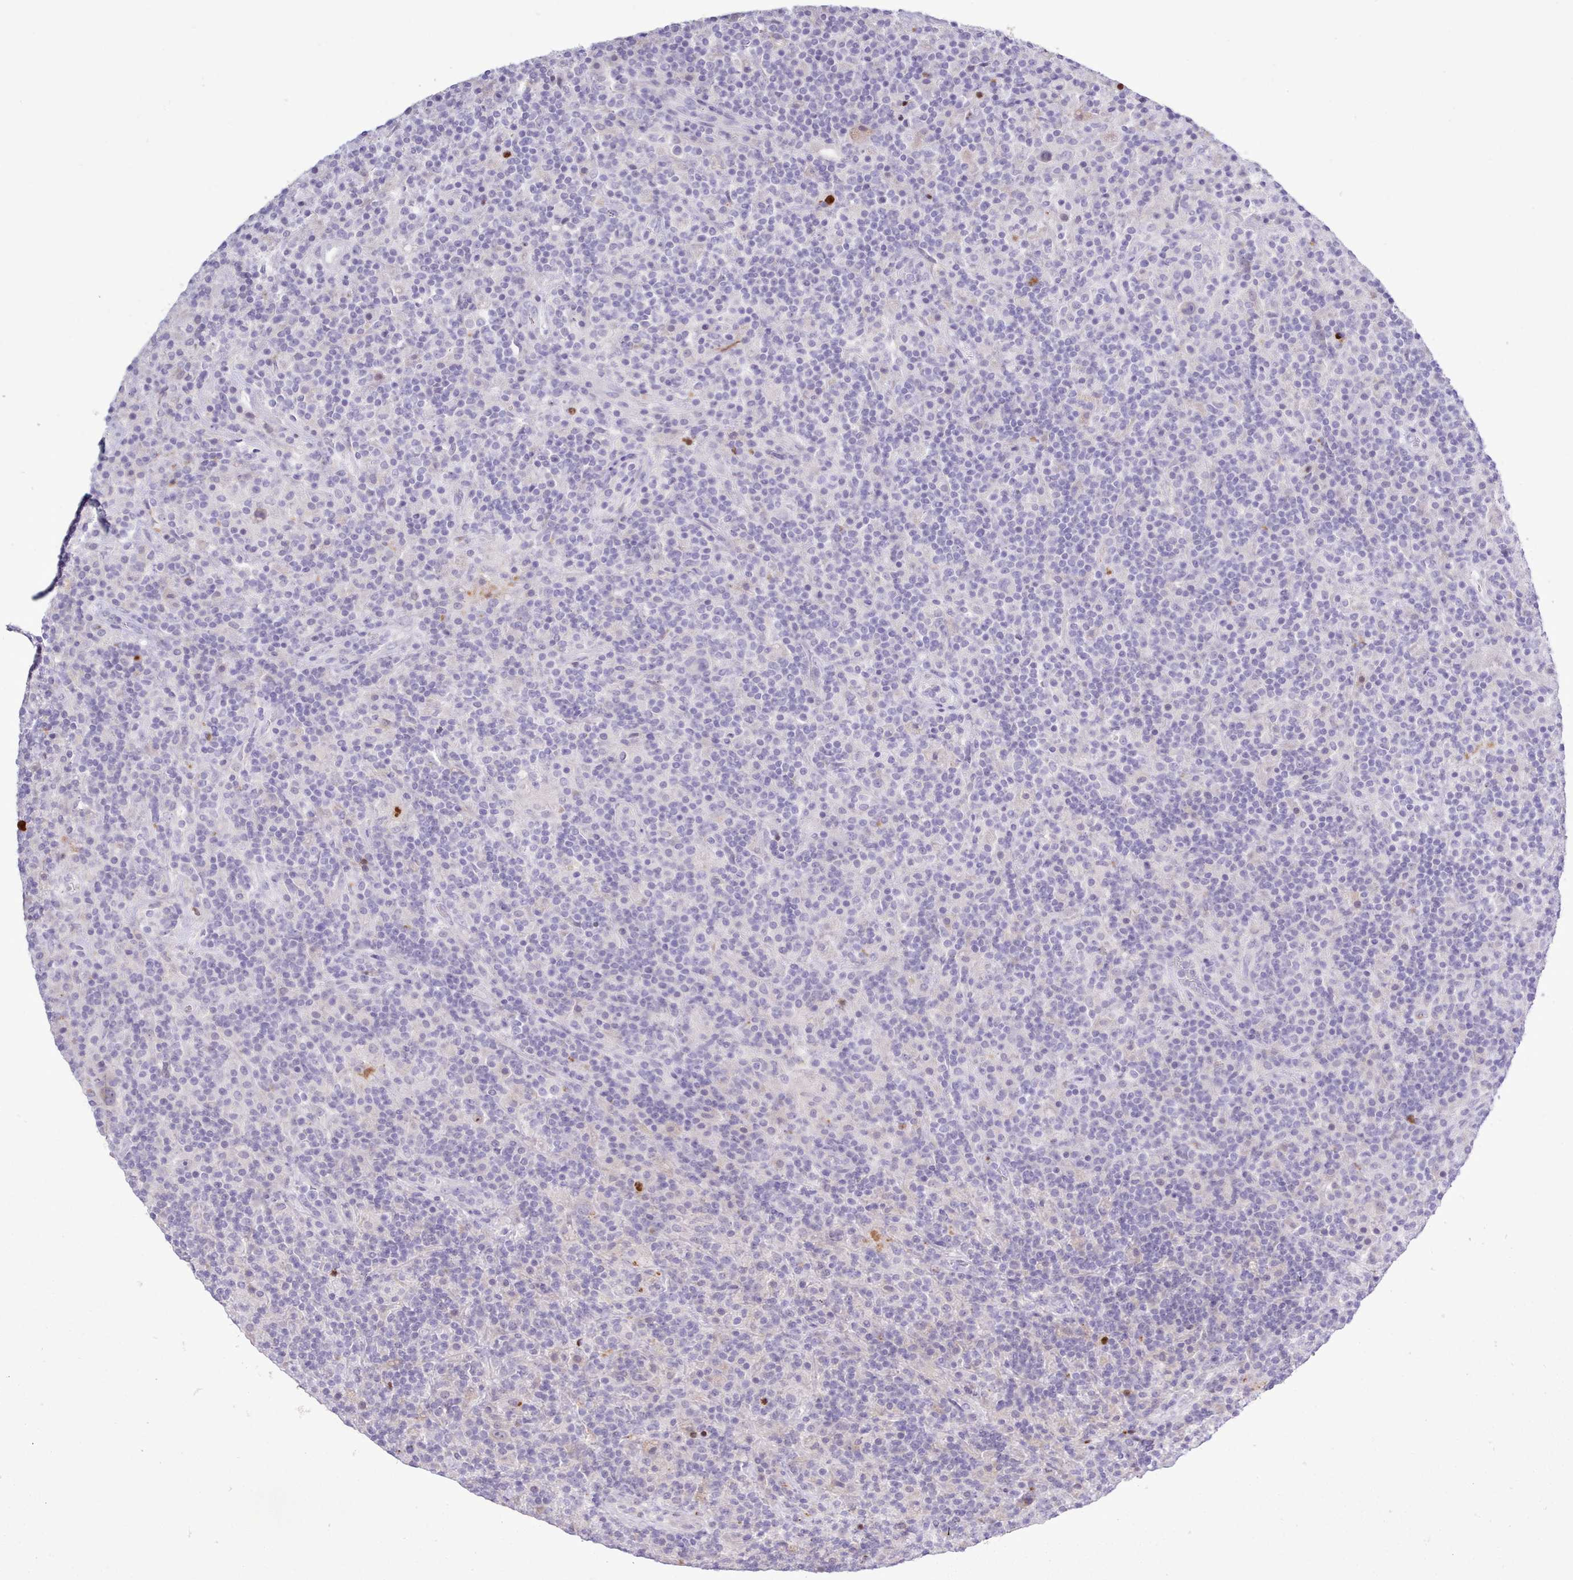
{"staining": {"intensity": "negative", "quantity": "none", "location": "none"}, "tissue": "lymphoma", "cell_type": "Tumor cells", "image_type": "cancer", "snomed": [{"axis": "morphology", "description": "Hodgkin's disease, NOS"}, {"axis": "topography", "description": "Lymph node"}], "caption": "Histopathology image shows no protein positivity in tumor cells of lymphoma tissue.", "gene": "SRD5A1", "patient": {"sex": "male", "age": 70}}